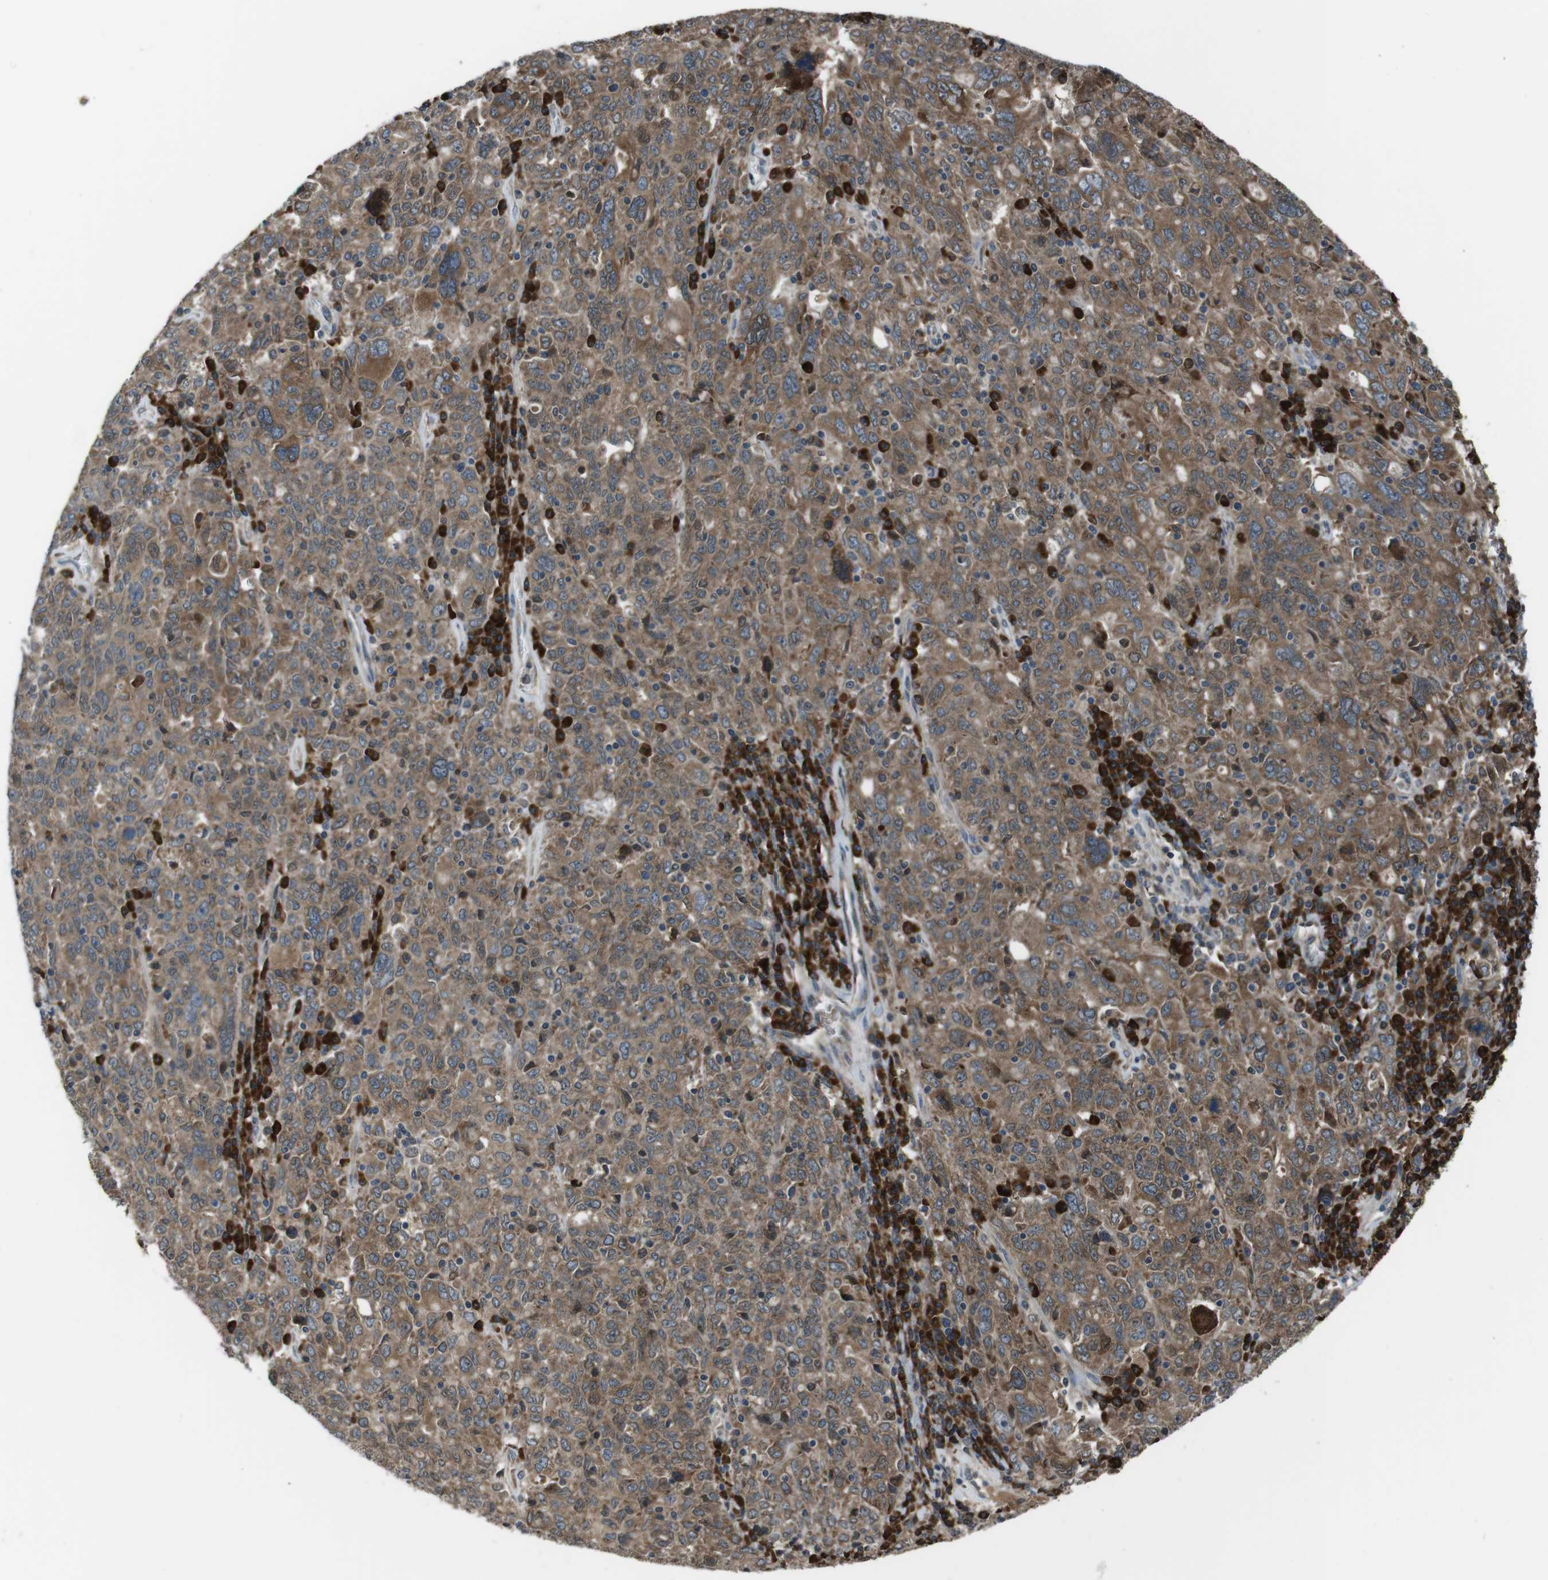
{"staining": {"intensity": "moderate", "quantity": ">75%", "location": "cytoplasmic/membranous"}, "tissue": "ovarian cancer", "cell_type": "Tumor cells", "image_type": "cancer", "snomed": [{"axis": "morphology", "description": "Carcinoma, endometroid"}, {"axis": "topography", "description": "Ovary"}], "caption": "Ovarian cancer (endometroid carcinoma) was stained to show a protein in brown. There is medium levels of moderate cytoplasmic/membranous positivity in approximately >75% of tumor cells.", "gene": "SSR3", "patient": {"sex": "female", "age": 62}}